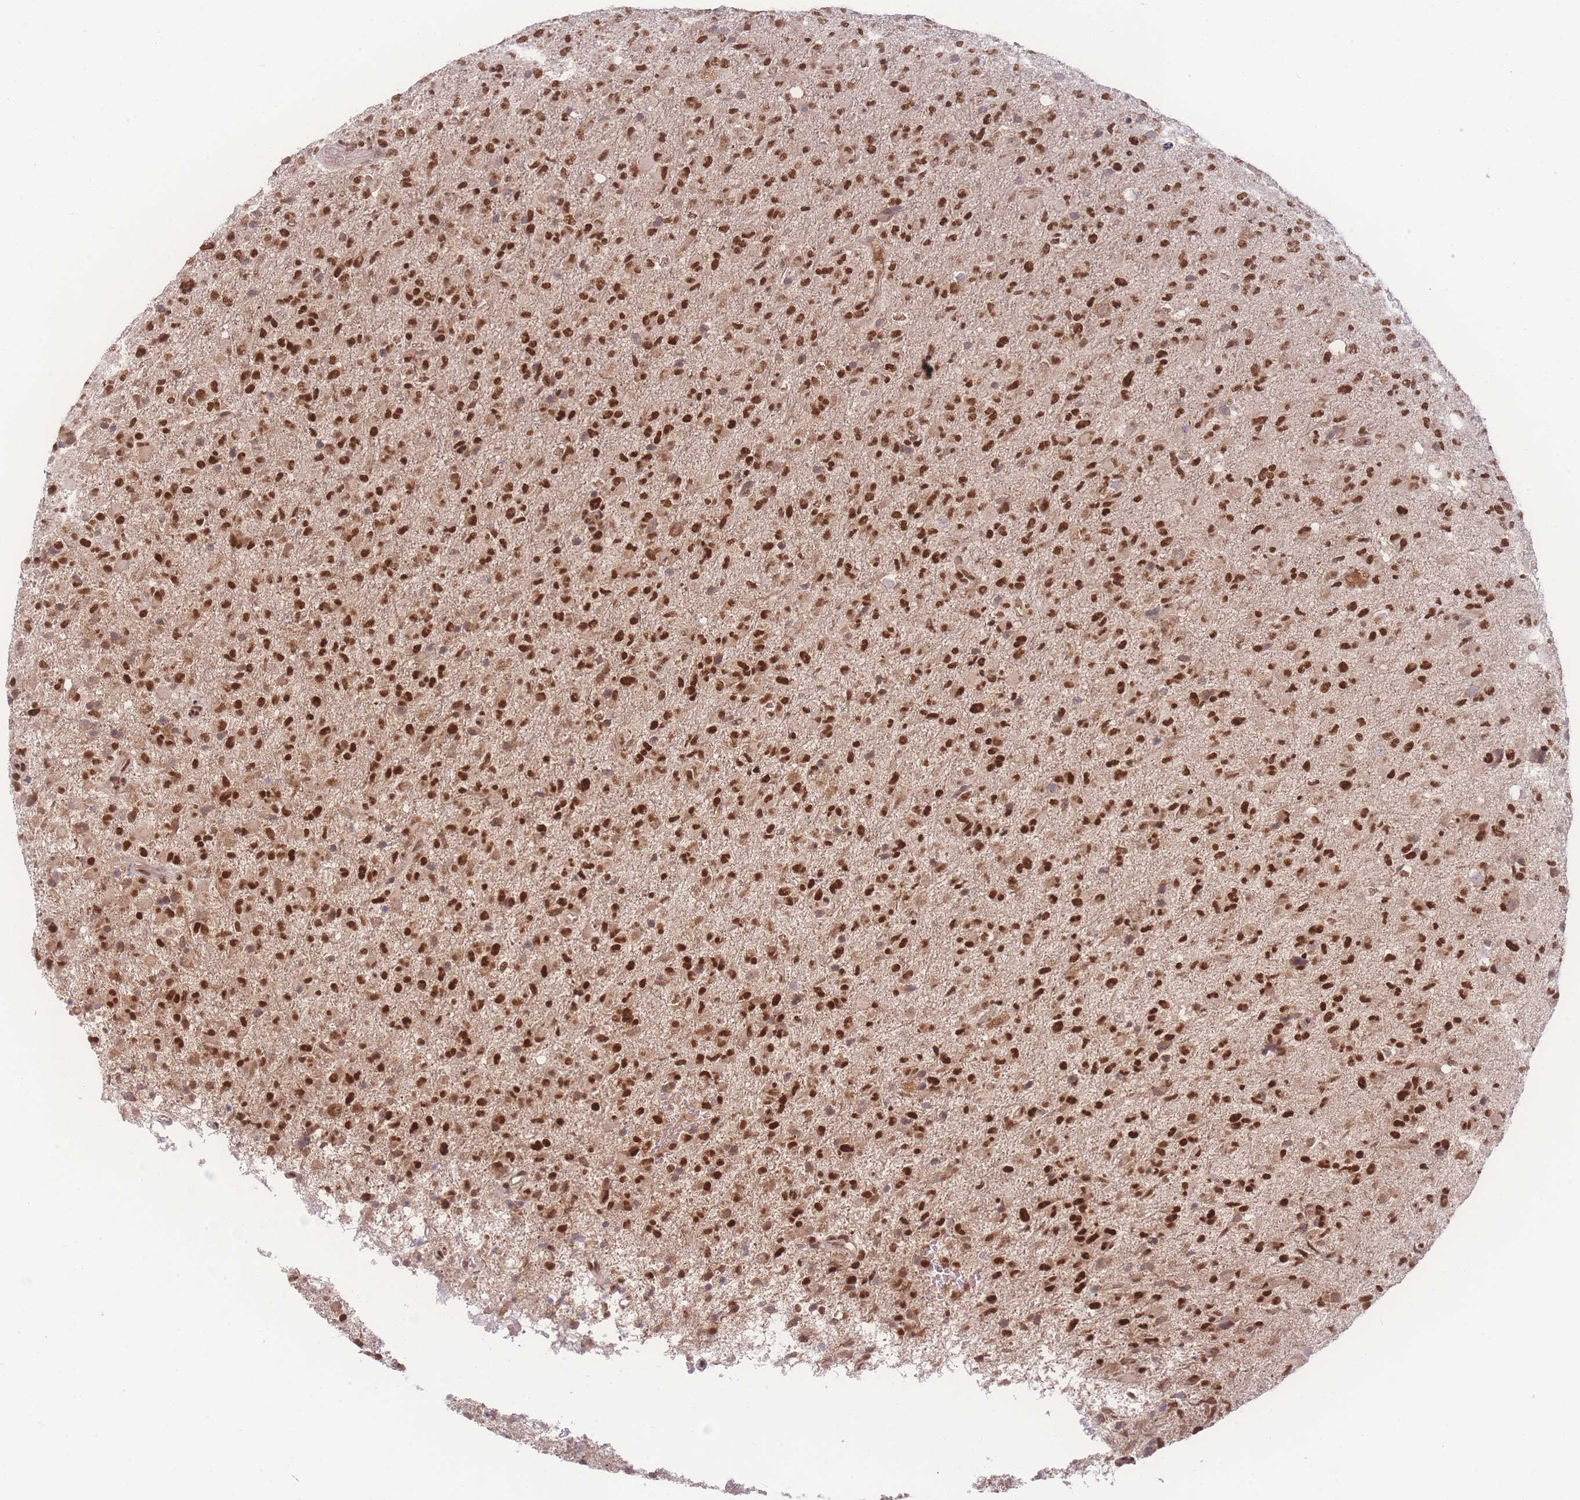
{"staining": {"intensity": "strong", "quantity": "25%-75%", "location": "nuclear"}, "tissue": "glioma", "cell_type": "Tumor cells", "image_type": "cancer", "snomed": [{"axis": "morphology", "description": "Glioma, malignant, Low grade"}, {"axis": "topography", "description": "Brain"}], "caption": "Protein staining of glioma tissue reveals strong nuclear staining in about 25%-75% of tumor cells. (IHC, brightfield microscopy, high magnification).", "gene": "RAVER1", "patient": {"sex": "male", "age": 65}}